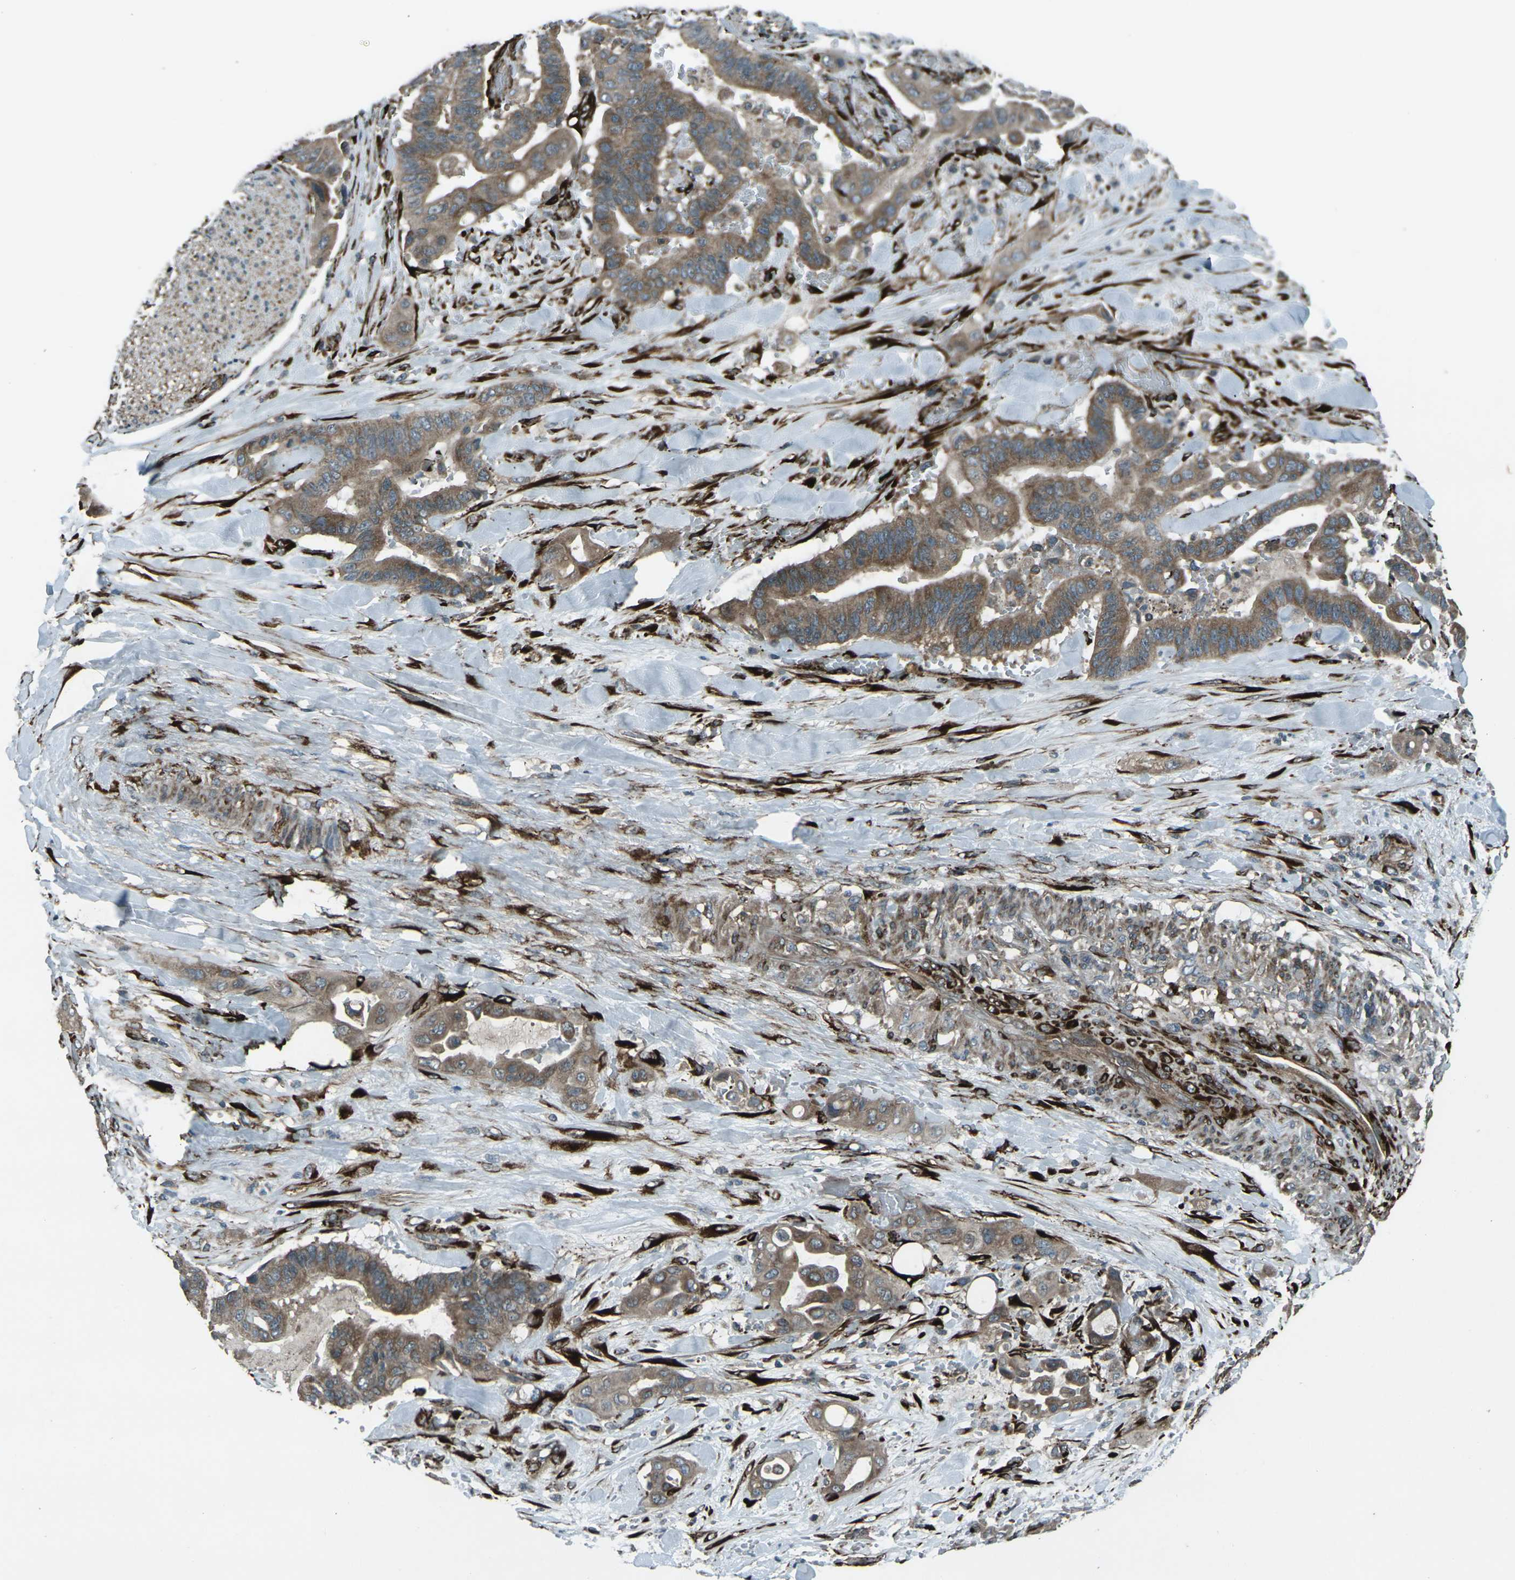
{"staining": {"intensity": "moderate", "quantity": ">75%", "location": "cytoplasmic/membranous"}, "tissue": "liver cancer", "cell_type": "Tumor cells", "image_type": "cancer", "snomed": [{"axis": "morphology", "description": "Cholangiocarcinoma"}, {"axis": "topography", "description": "Liver"}], "caption": "A medium amount of moderate cytoplasmic/membranous expression is present in about >75% of tumor cells in cholangiocarcinoma (liver) tissue.", "gene": "LSMEM1", "patient": {"sex": "female", "age": 61}}